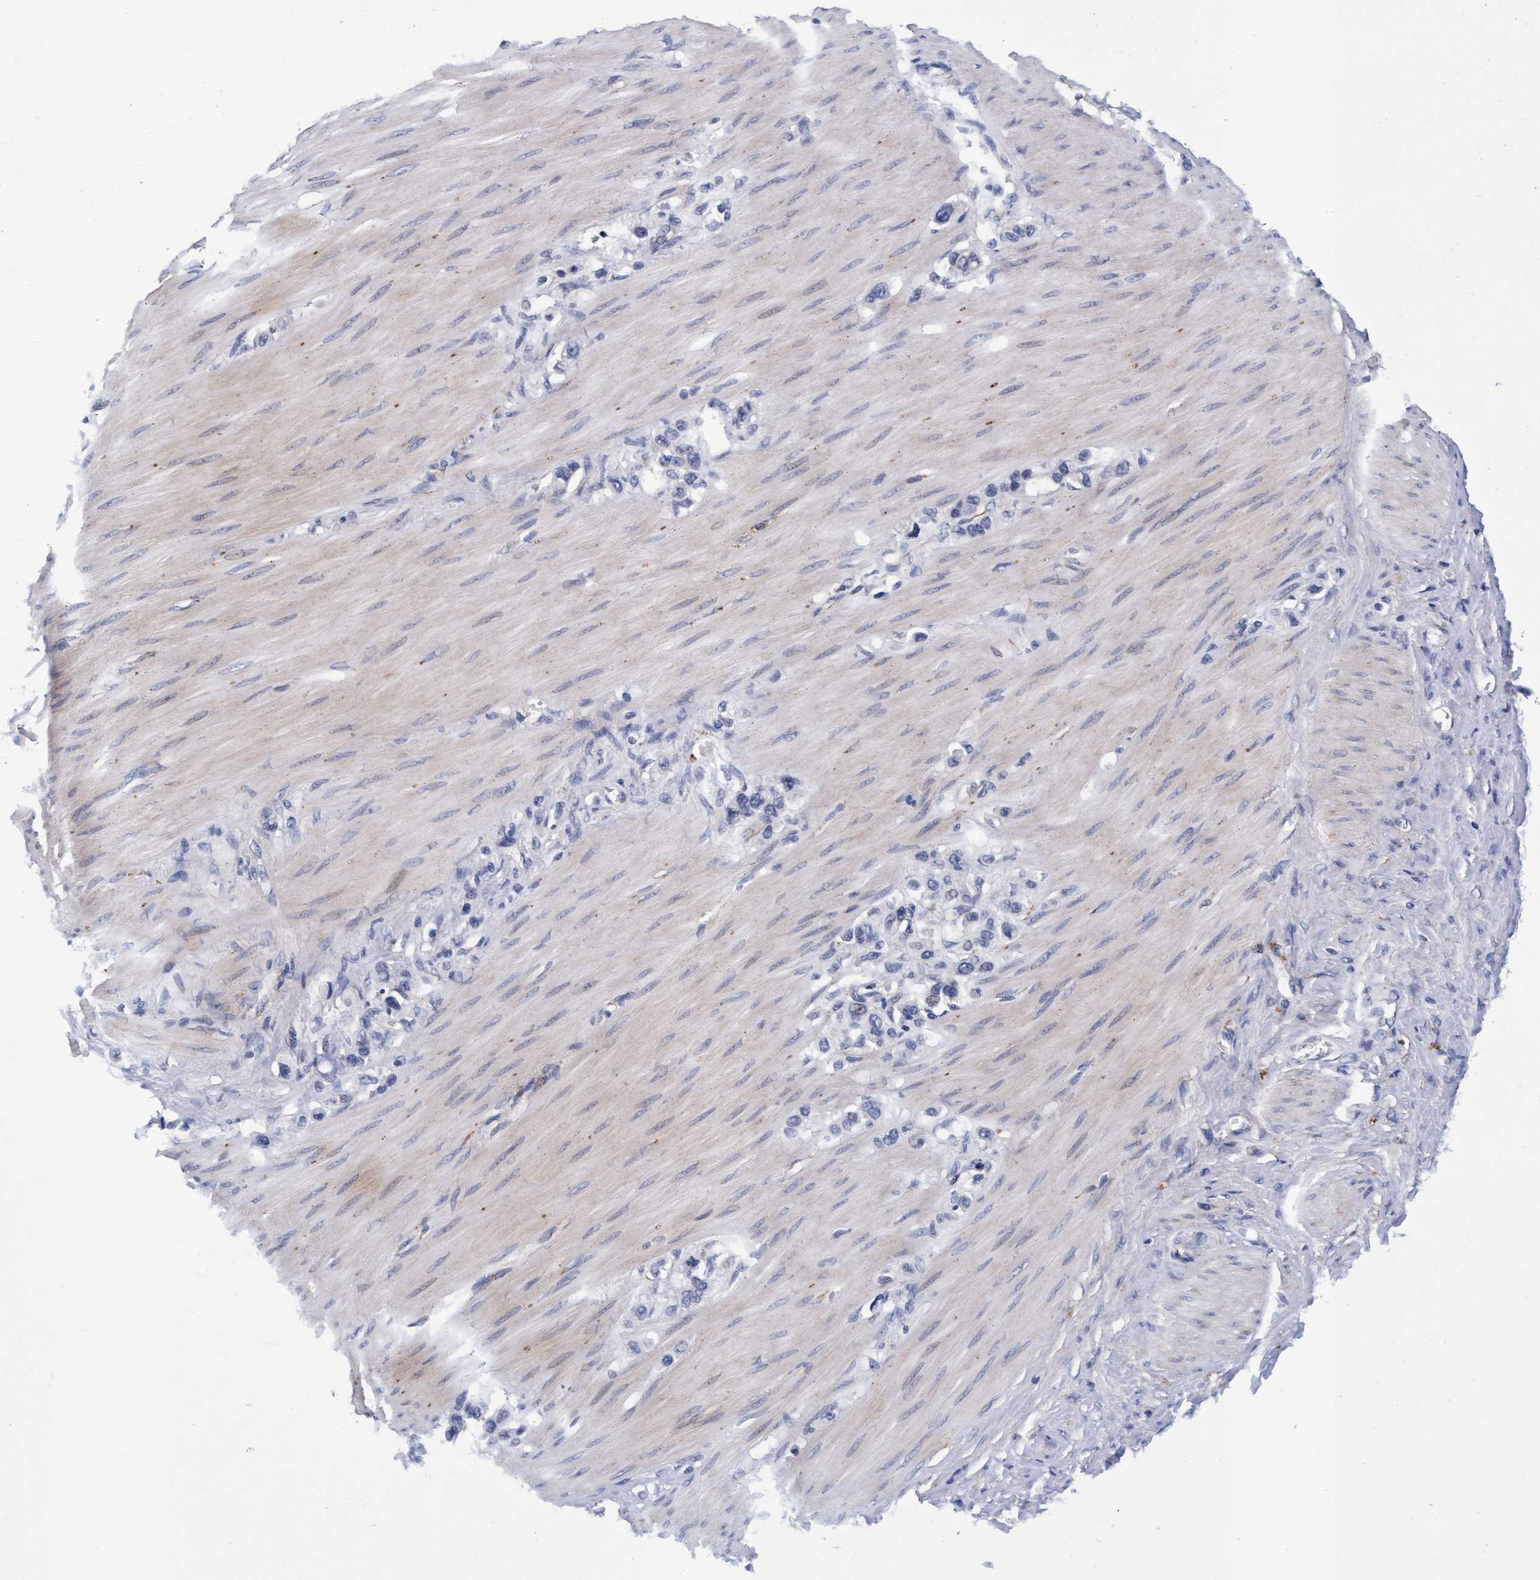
{"staining": {"intensity": "negative", "quantity": "none", "location": "none"}, "tissue": "stomach cancer", "cell_type": "Tumor cells", "image_type": "cancer", "snomed": [{"axis": "morphology", "description": "Adenocarcinoma, NOS"}, {"axis": "topography", "description": "Stomach"}], "caption": "Tumor cells show no significant protein expression in adenocarcinoma (stomach). (DAB IHC, high magnification).", "gene": "CPQ", "patient": {"sex": "female", "age": 65}}